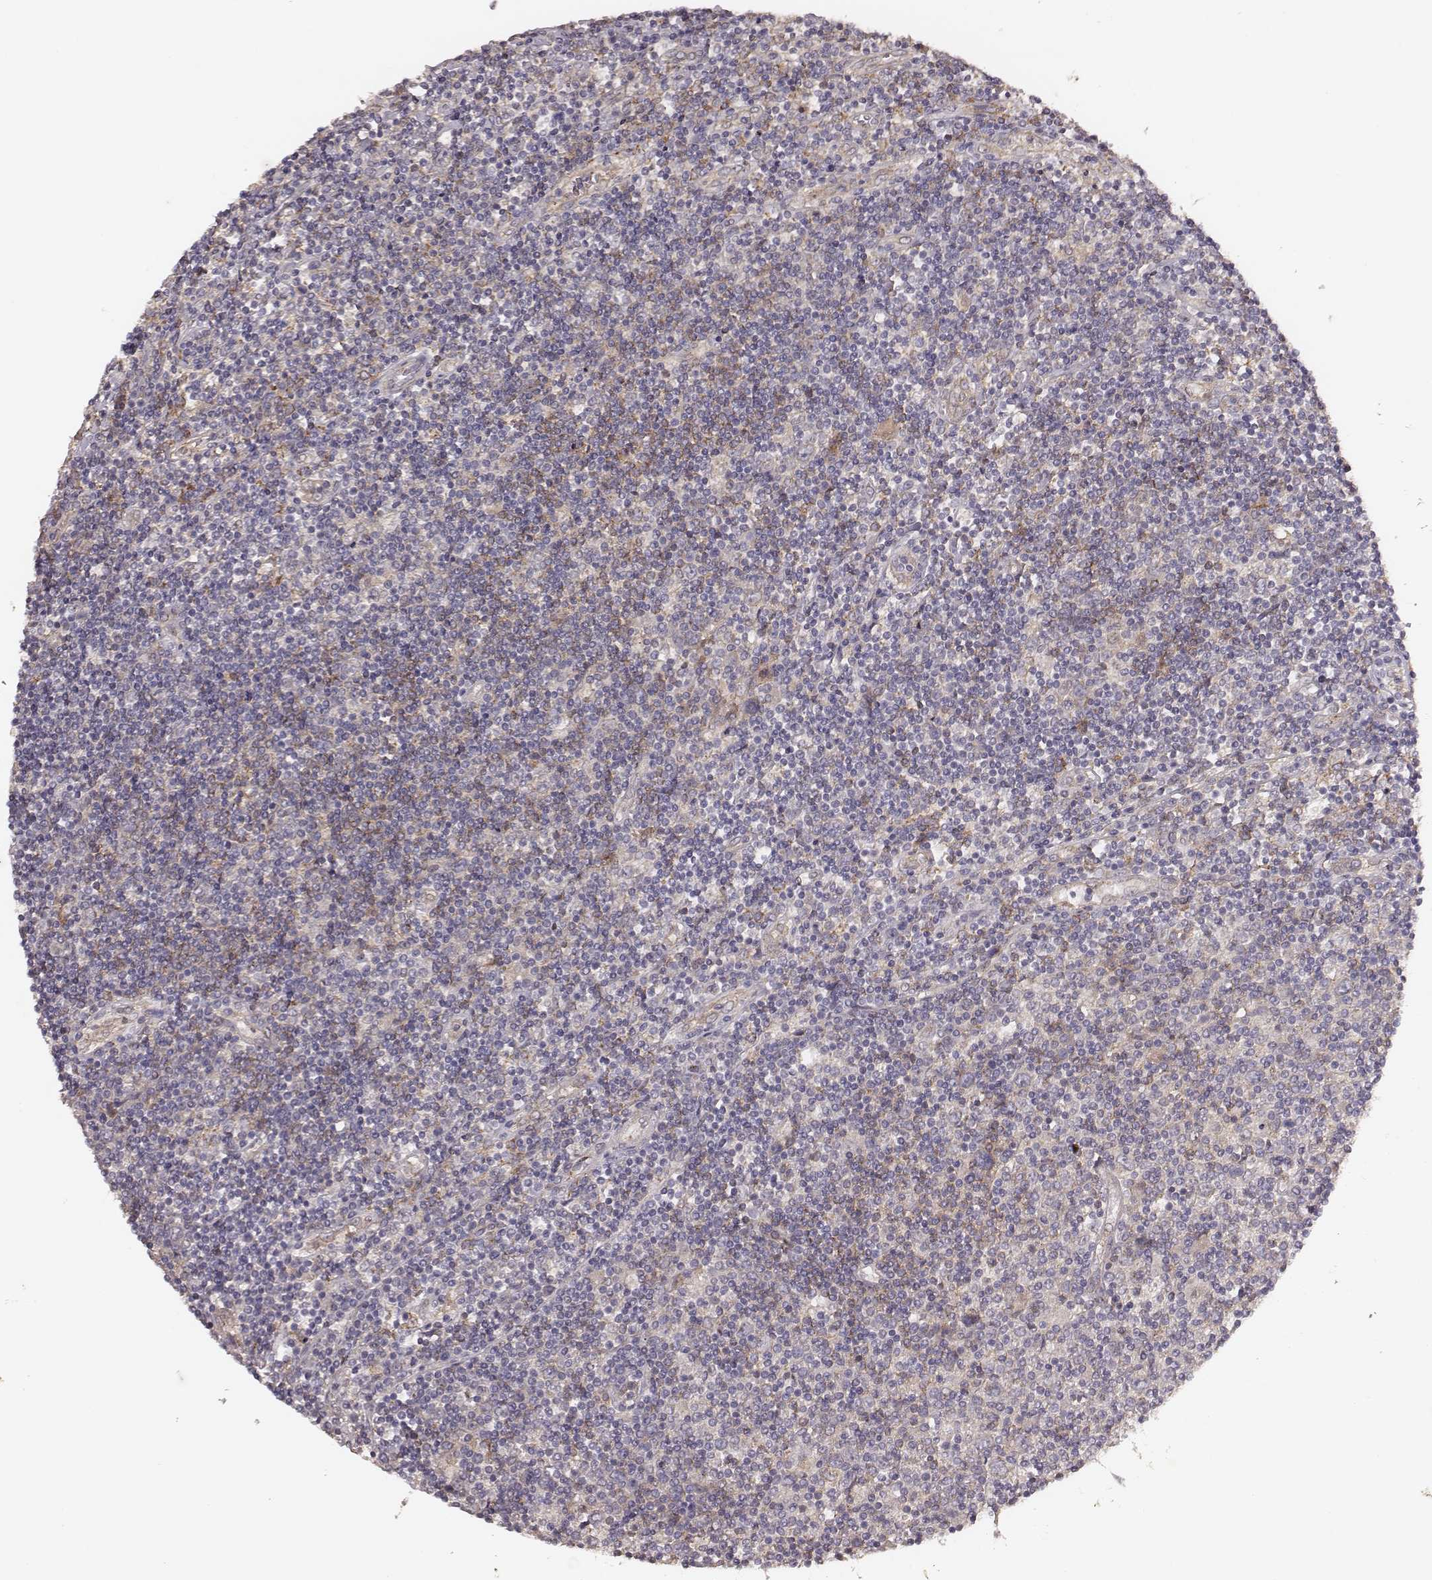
{"staining": {"intensity": "negative", "quantity": "none", "location": "none"}, "tissue": "lymphoma", "cell_type": "Tumor cells", "image_type": "cancer", "snomed": [{"axis": "morphology", "description": "Hodgkin's disease, NOS"}, {"axis": "topography", "description": "Lymph node"}], "caption": "High power microscopy photomicrograph of an IHC micrograph of Hodgkin's disease, revealing no significant expression in tumor cells. The staining is performed using DAB (3,3'-diaminobenzidine) brown chromogen with nuclei counter-stained in using hematoxylin.", "gene": "VPS26A", "patient": {"sex": "male", "age": 40}}